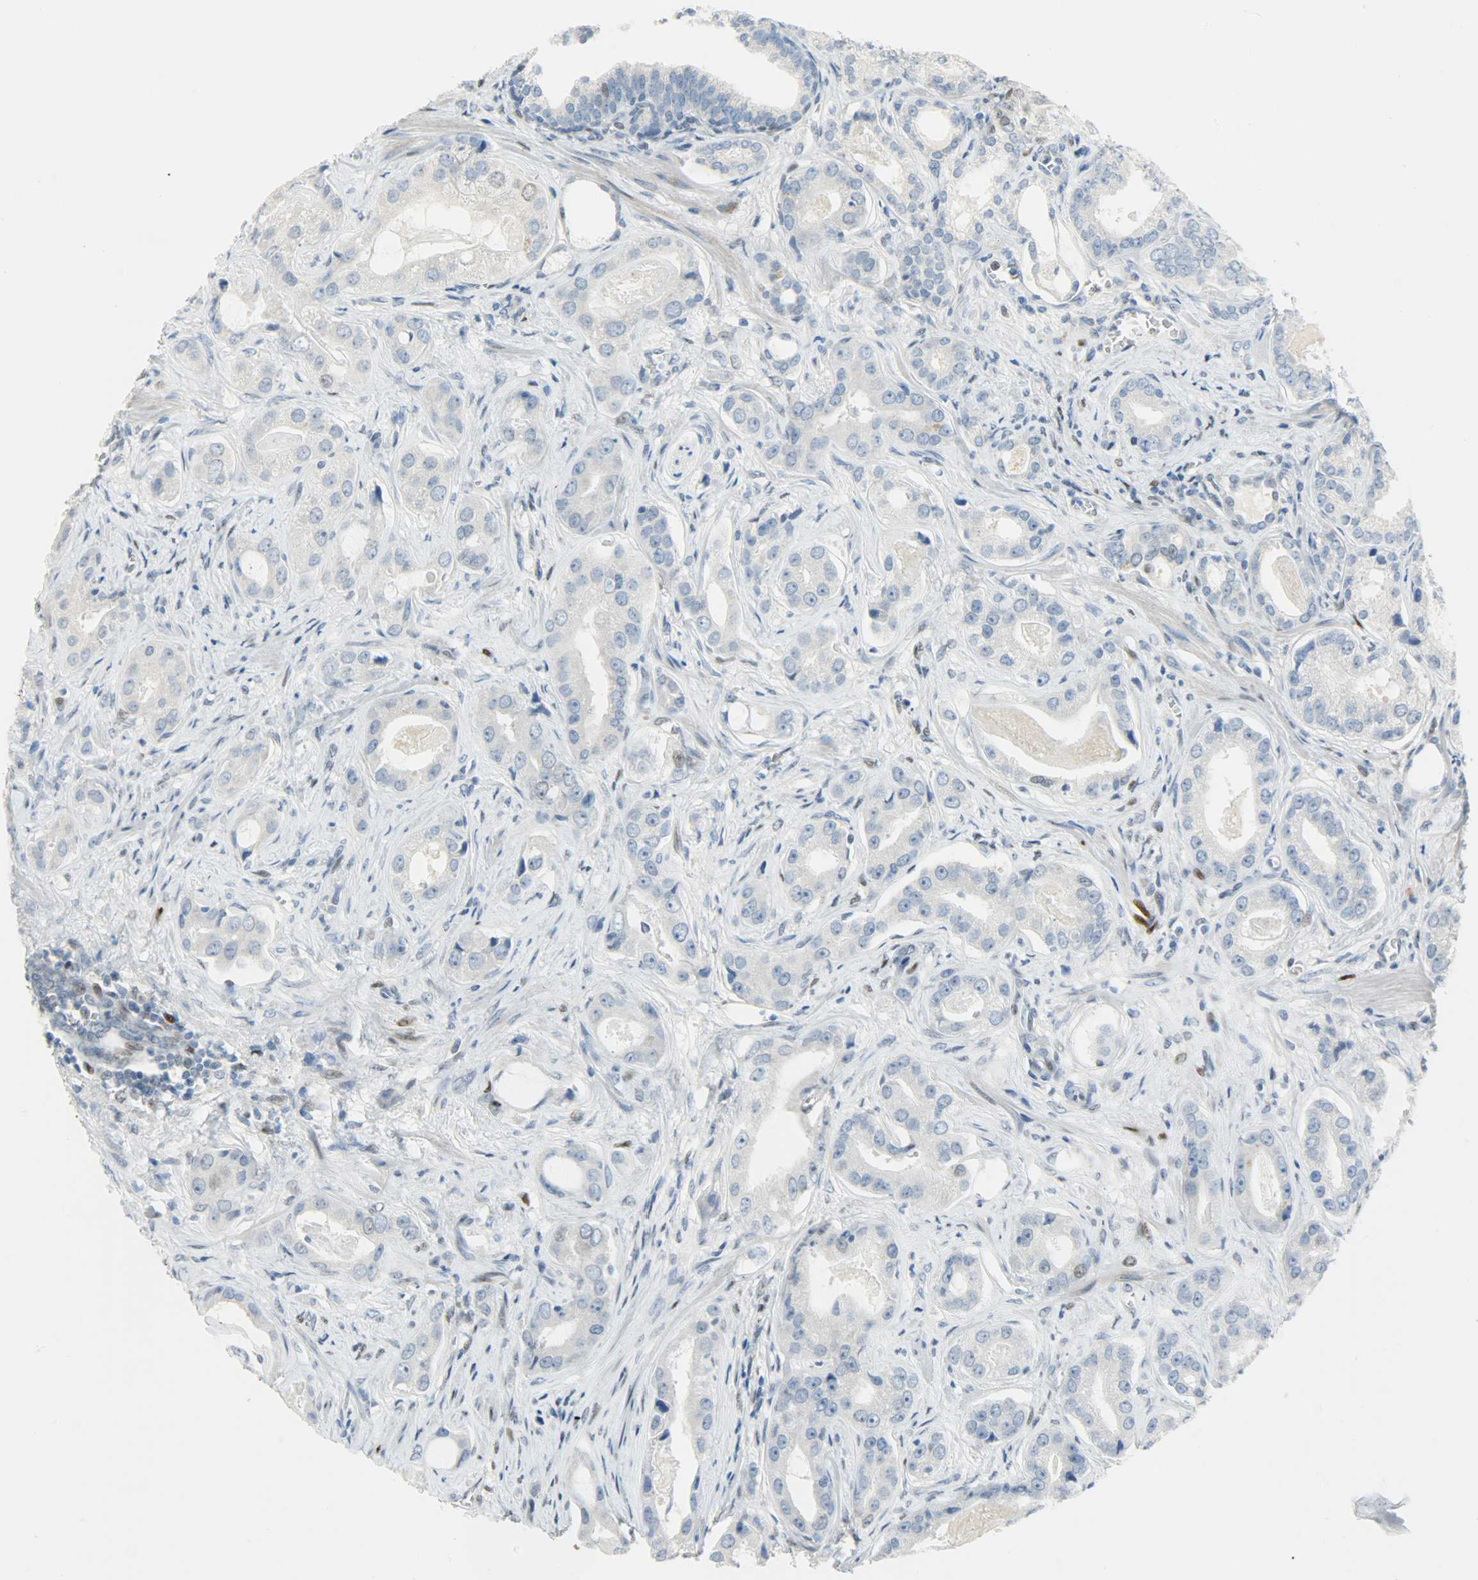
{"staining": {"intensity": "negative", "quantity": "none", "location": "none"}, "tissue": "prostate cancer", "cell_type": "Tumor cells", "image_type": "cancer", "snomed": [{"axis": "morphology", "description": "Adenocarcinoma, Low grade"}, {"axis": "topography", "description": "Prostate"}], "caption": "A histopathology image of human adenocarcinoma (low-grade) (prostate) is negative for staining in tumor cells.", "gene": "JUNB", "patient": {"sex": "male", "age": 59}}